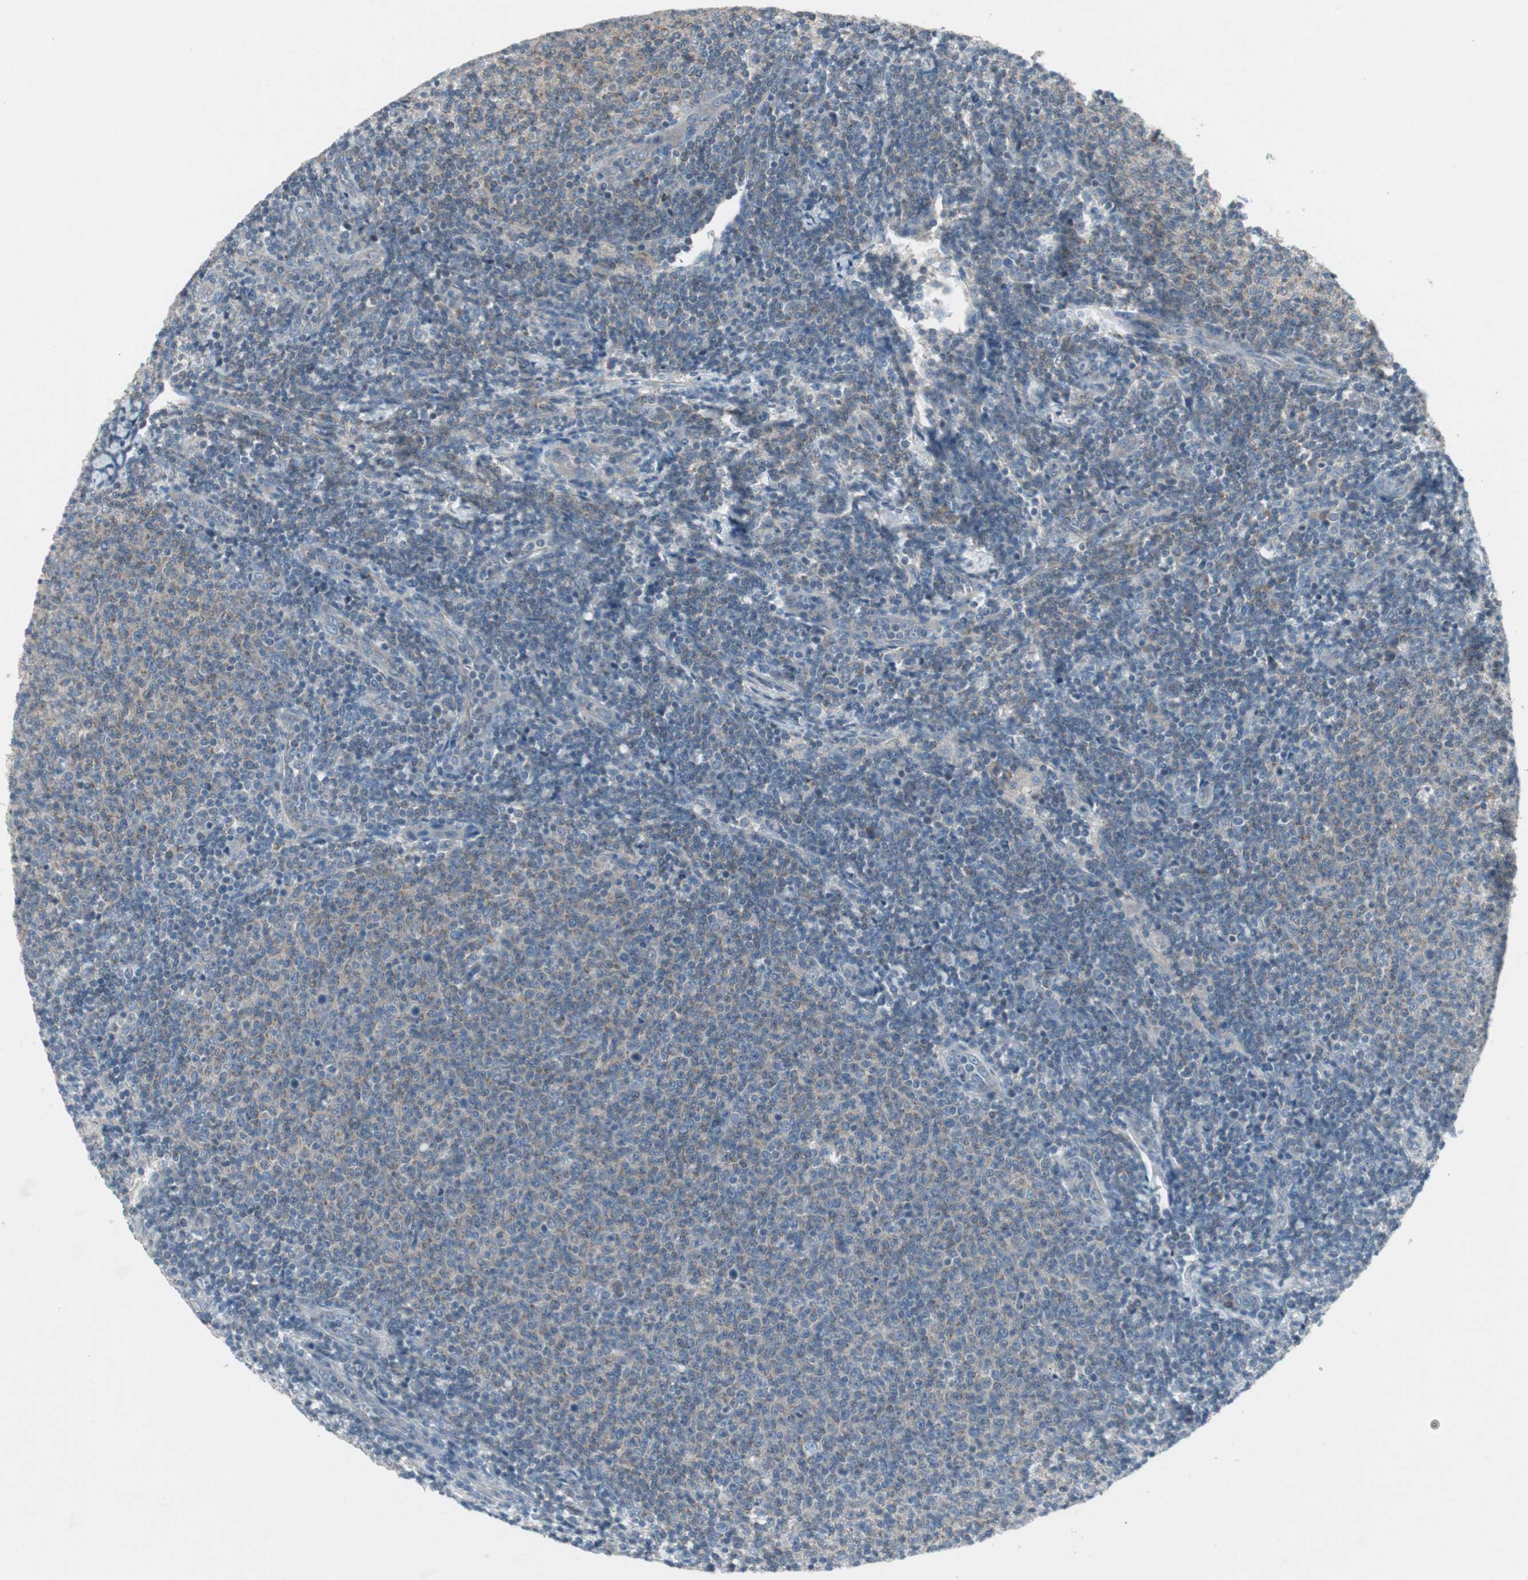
{"staining": {"intensity": "weak", "quantity": "25%-75%", "location": "cytoplasmic/membranous"}, "tissue": "lymphoma", "cell_type": "Tumor cells", "image_type": "cancer", "snomed": [{"axis": "morphology", "description": "Malignant lymphoma, non-Hodgkin's type, Low grade"}, {"axis": "topography", "description": "Lymph node"}], "caption": "This is a histology image of IHC staining of low-grade malignant lymphoma, non-Hodgkin's type, which shows weak expression in the cytoplasmic/membranous of tumor cells.", "gene": "PANK2", "patient": {"sex": "male", "age": 66}}